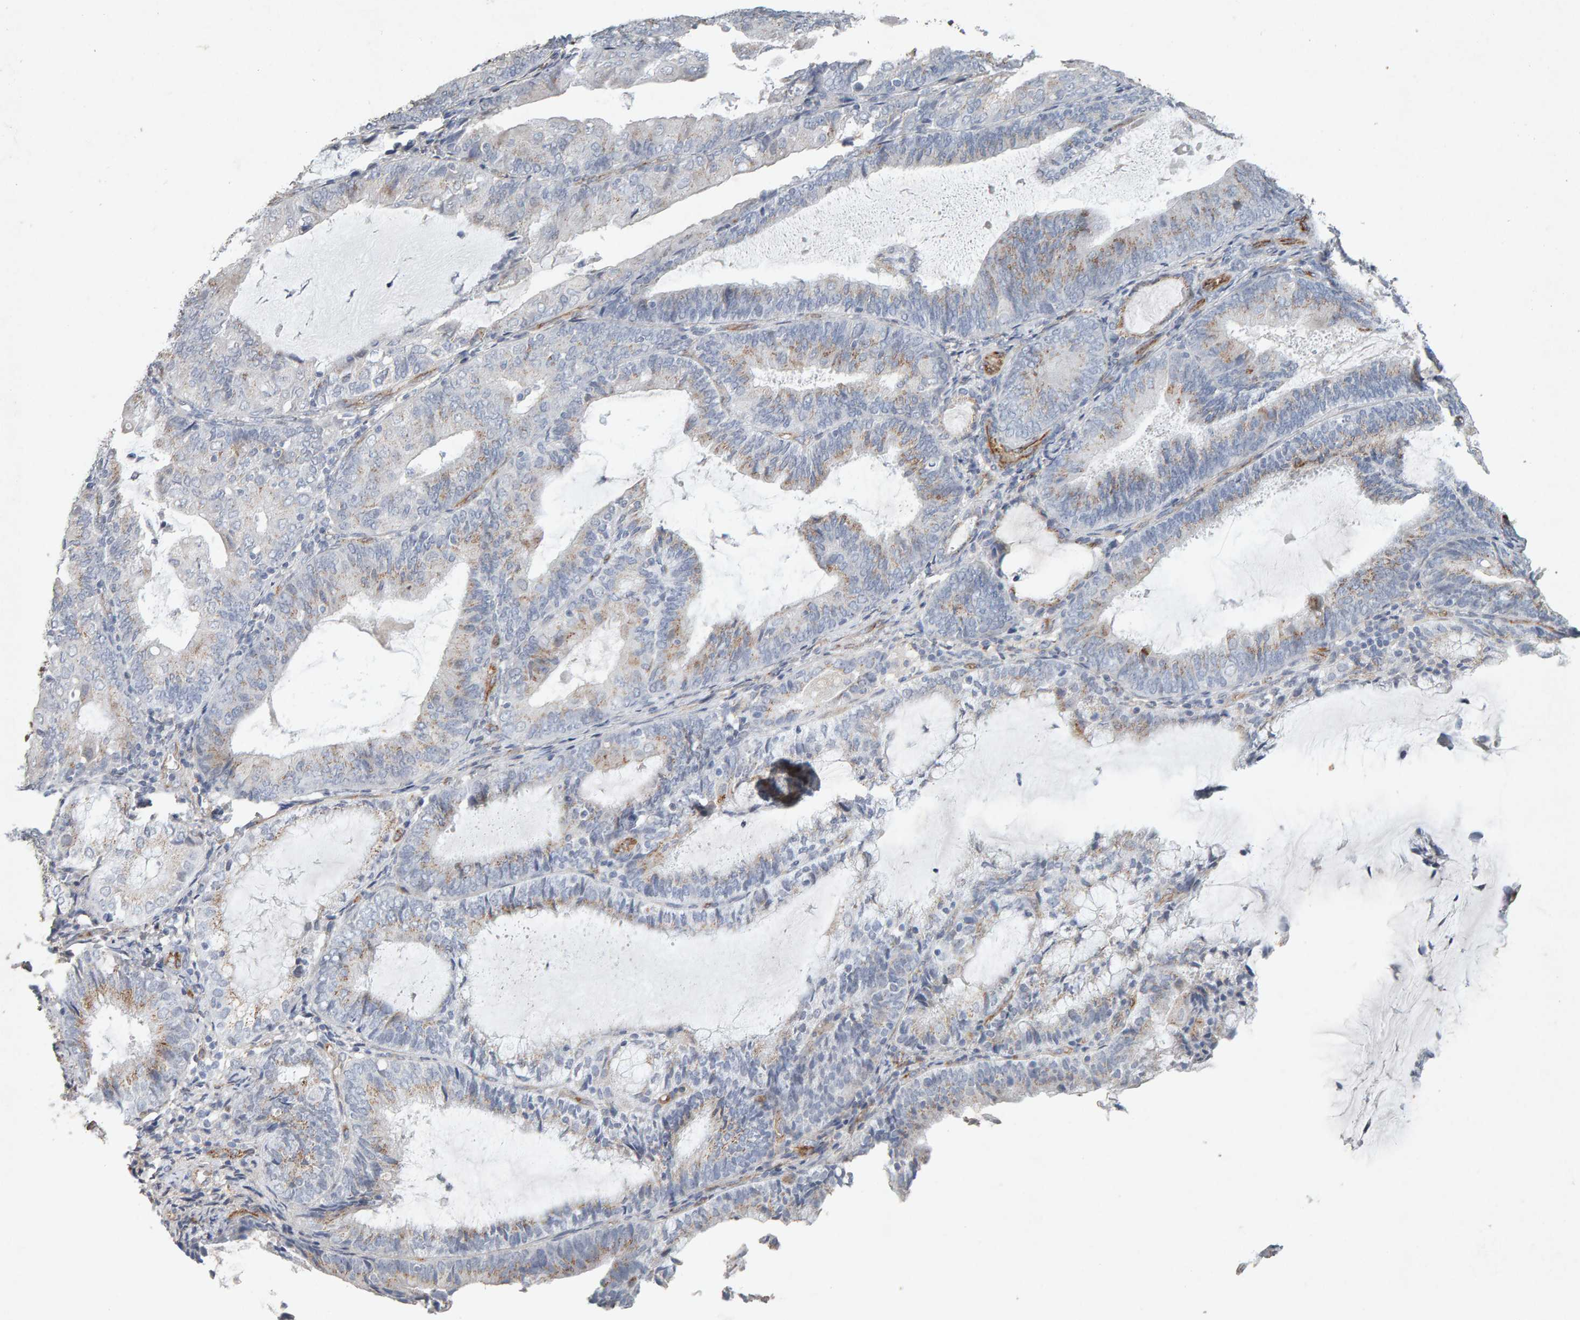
{"staining": {"intensity": "weak", "quantity": "25%-75%", "location": "cytoplasmic/membranous"}, "tissue": "endometrial cancer", "cell_type": "Tumor cells", "image_type": "cancer", "snomed": [{"axis": "morphology", "description": "Adenocarcinoma, NOS"}, {"axis": "topography", "description": "Endometrium"}], "caption": "Immunohistochemistry image of neoplastic tissue: human endometrial cancer stained using immunohistochemistry (IHC) displays low levels of weak protein expression localized specifically in the cytoplasmic/membranous of tumor cells, appearing as a cytoplasmic/membranous brown color.", "gene": "PTPRM", "patient": {"sex": "female", "age": 81}}